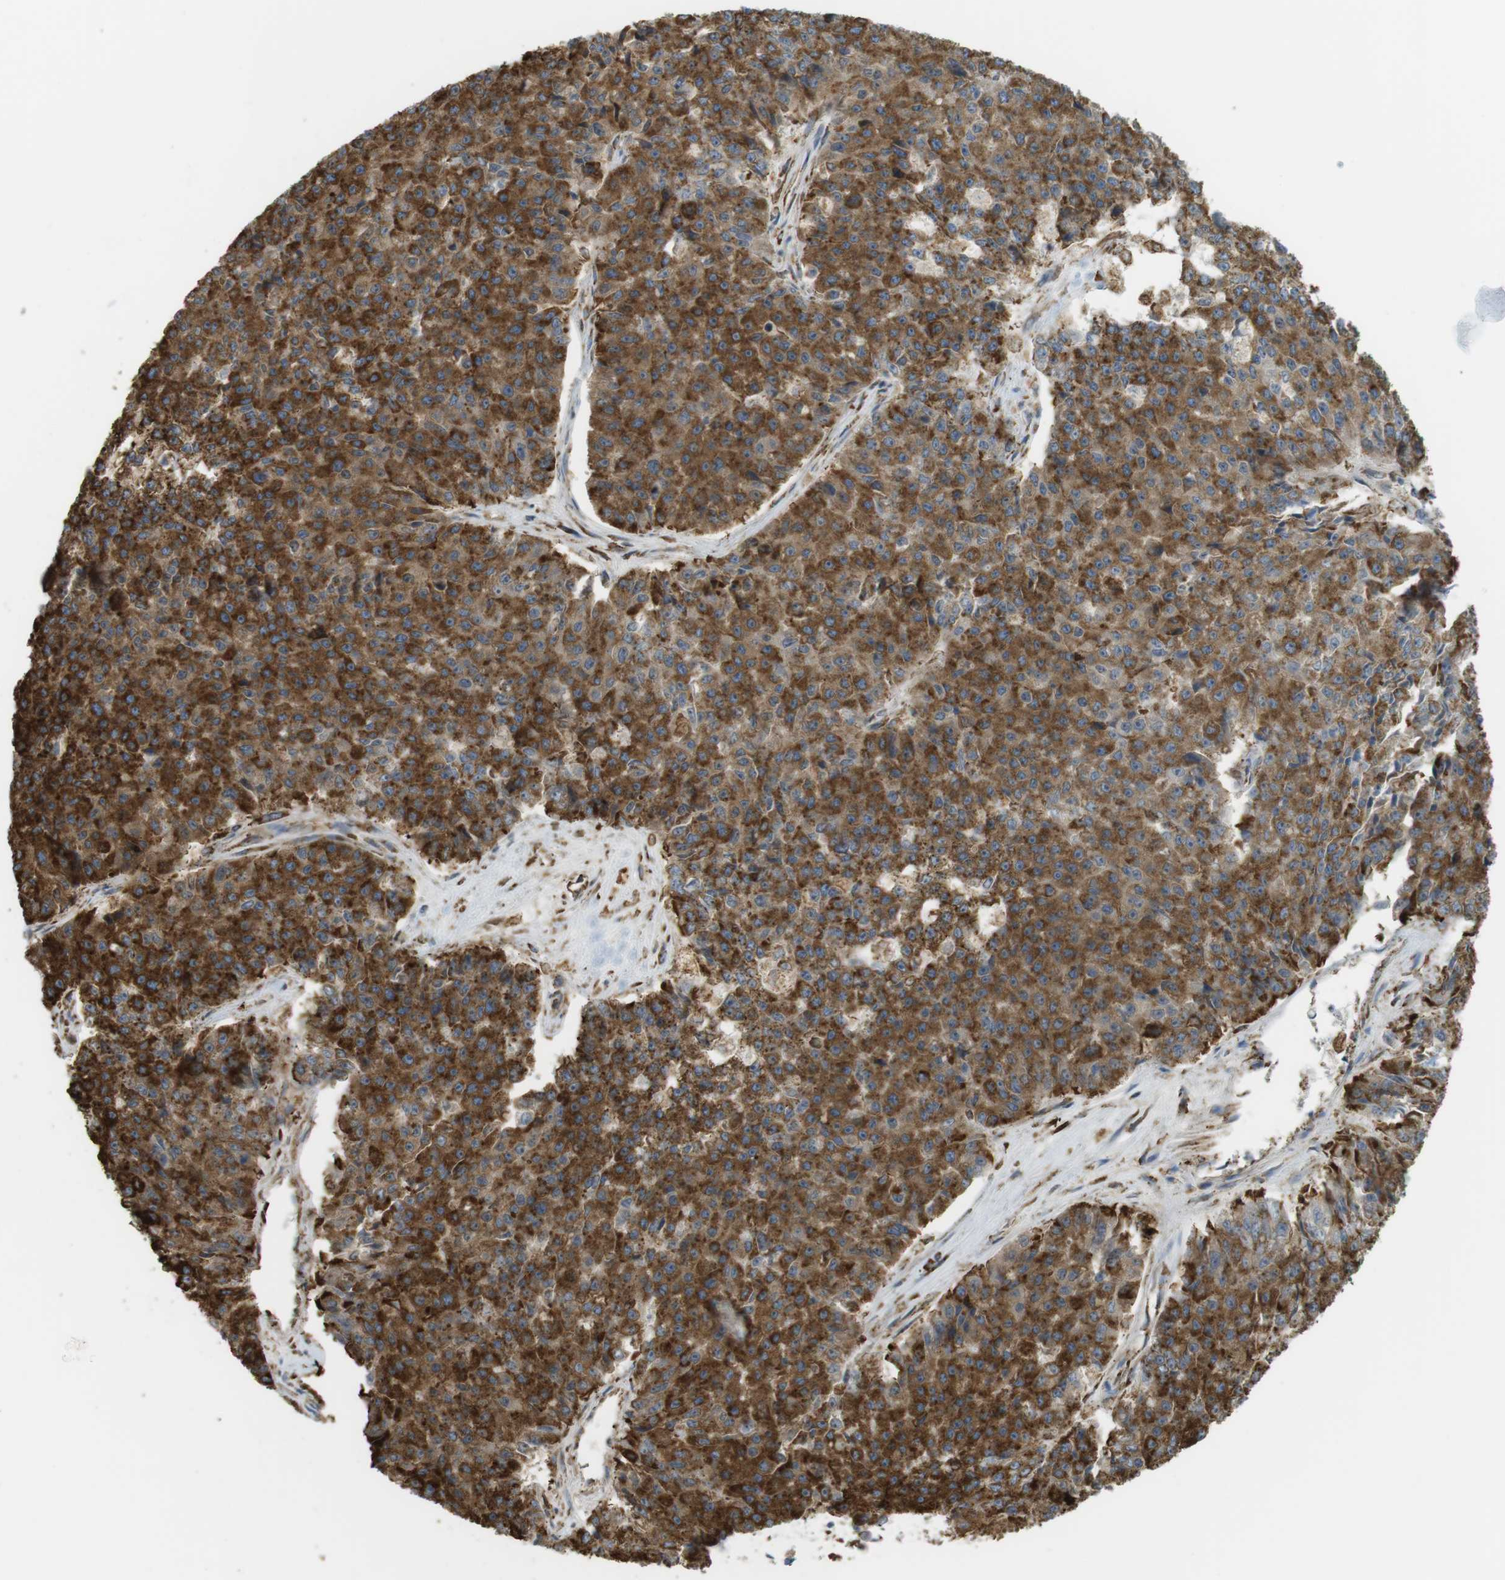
{"staining": {"intensity": "strong", "quantity": ">75%", "location": "cytoplasmic/membranous"}, "tissue": "pancreatic cancer", "cell_type": "Tumor cells", "image_type": "cancer", "snomed": [{"axis": "morphology", "description": "Adenocarcinoma, NOS"}, {"axis": "topography", "description": "Pancreas"}], "caption": "Protein staining by immunohistochemistry (IHC) exhibits strong cytoplasmic/membranous expression in about >75% of tumor cells in pancreatic cancer. Nuclei are stained in blue.", "gene": "MBOAT2", "patient": {"sex": "male", "age": 50}}